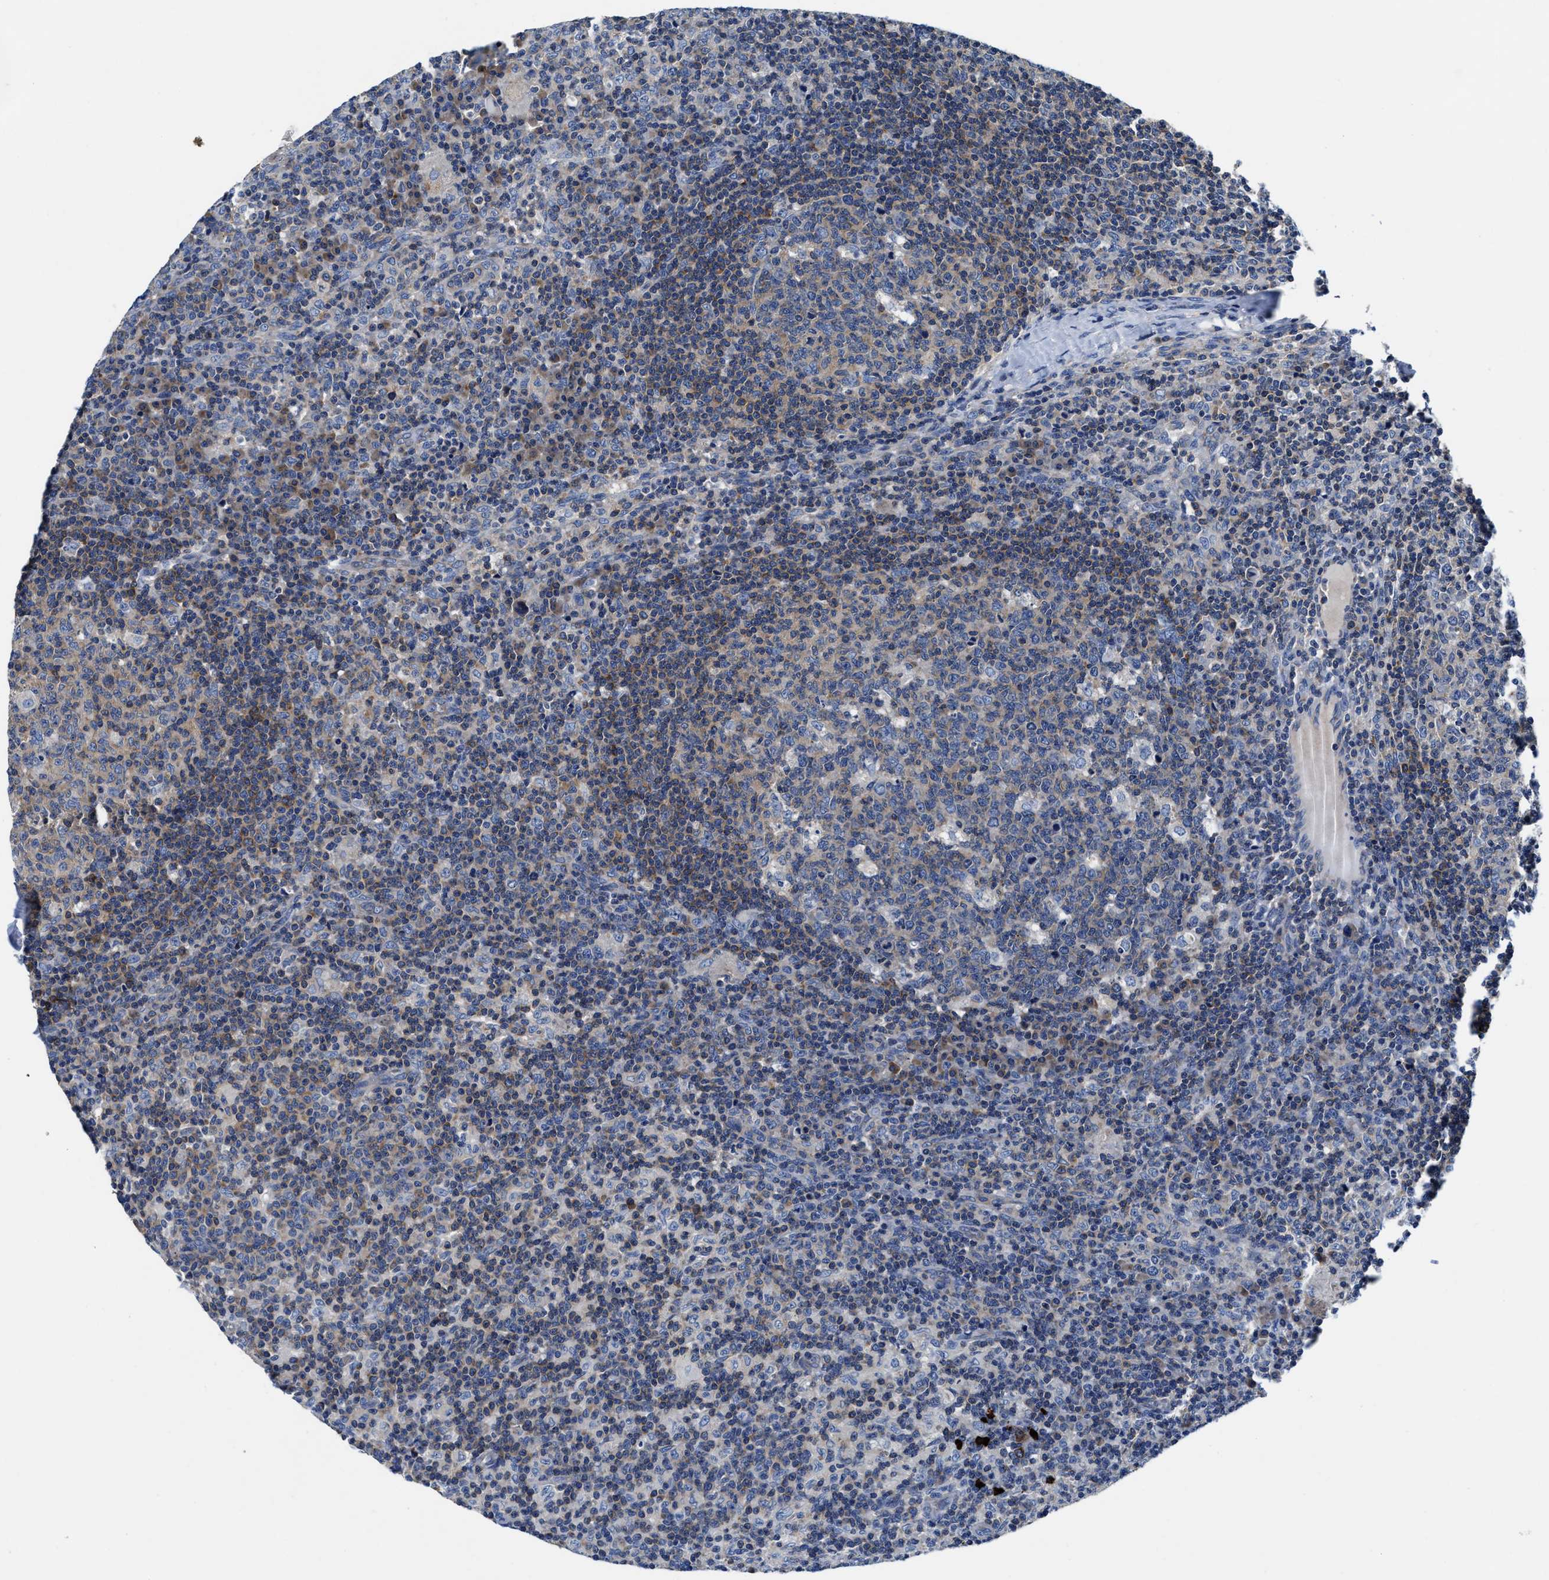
{"staining": {"intensity": "strong", "quantity": "<25%", "location": "cytoplasmic/membranous"}, "tissue": "lymph node", "cell_type": "Germinal center cells", "image_type": "normal", "snomed": [{"axis": "morphology", "description": "Normal tissue, NOS"}, {"axis": "morphology", "description": "Inflammation, NOS"}, {"axis": "topography", "description": "Lymph node"}], "caption": "Immunohistochemistry micrograph of unremarkable lymph node stained for a protein (brown), which displays medium levels of strong cytoplasmic/membranous staining in approximately <25% of germinal center cells.", "gene": "PHLPP1", "patient": {"sex": "male", "age": 55}}